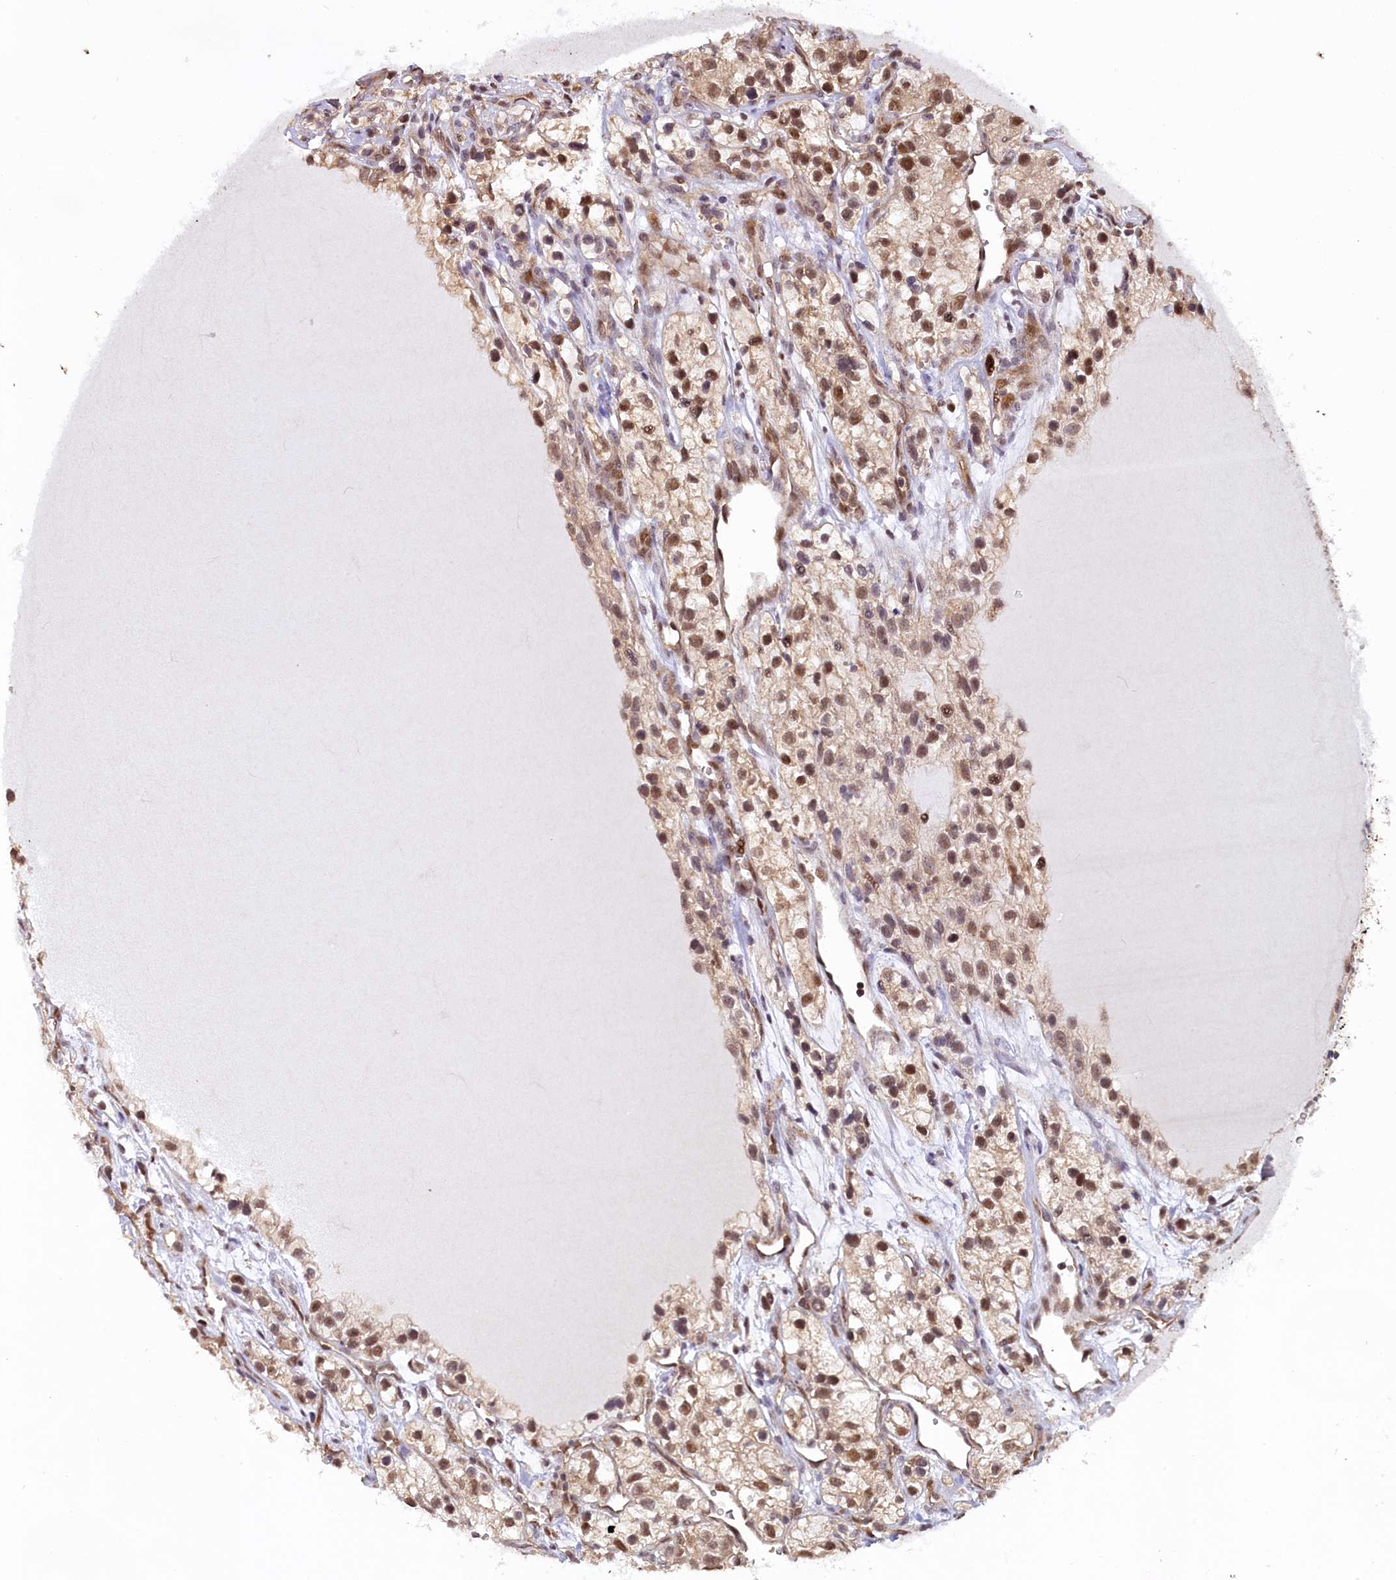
{"staining": {"intensity": "moderate", "quantity": ">75%", "location": "nuclear"}, "tissue": "renal cancer", "cell_type": "Tumor cells", "image_type": "cancer", "snomed": [{"axis": "morphology", "description": "Adenocarcinoma, NOS"}, {"axis": "topography", "description": "Kidney"}], "caption": "Renal cancer (adenocarcinoma) stained with a protein marker demonstrates moderate staining in tumor cells.", "gene": "CARD8", "patient": {"sex": "female", "age": 57}}